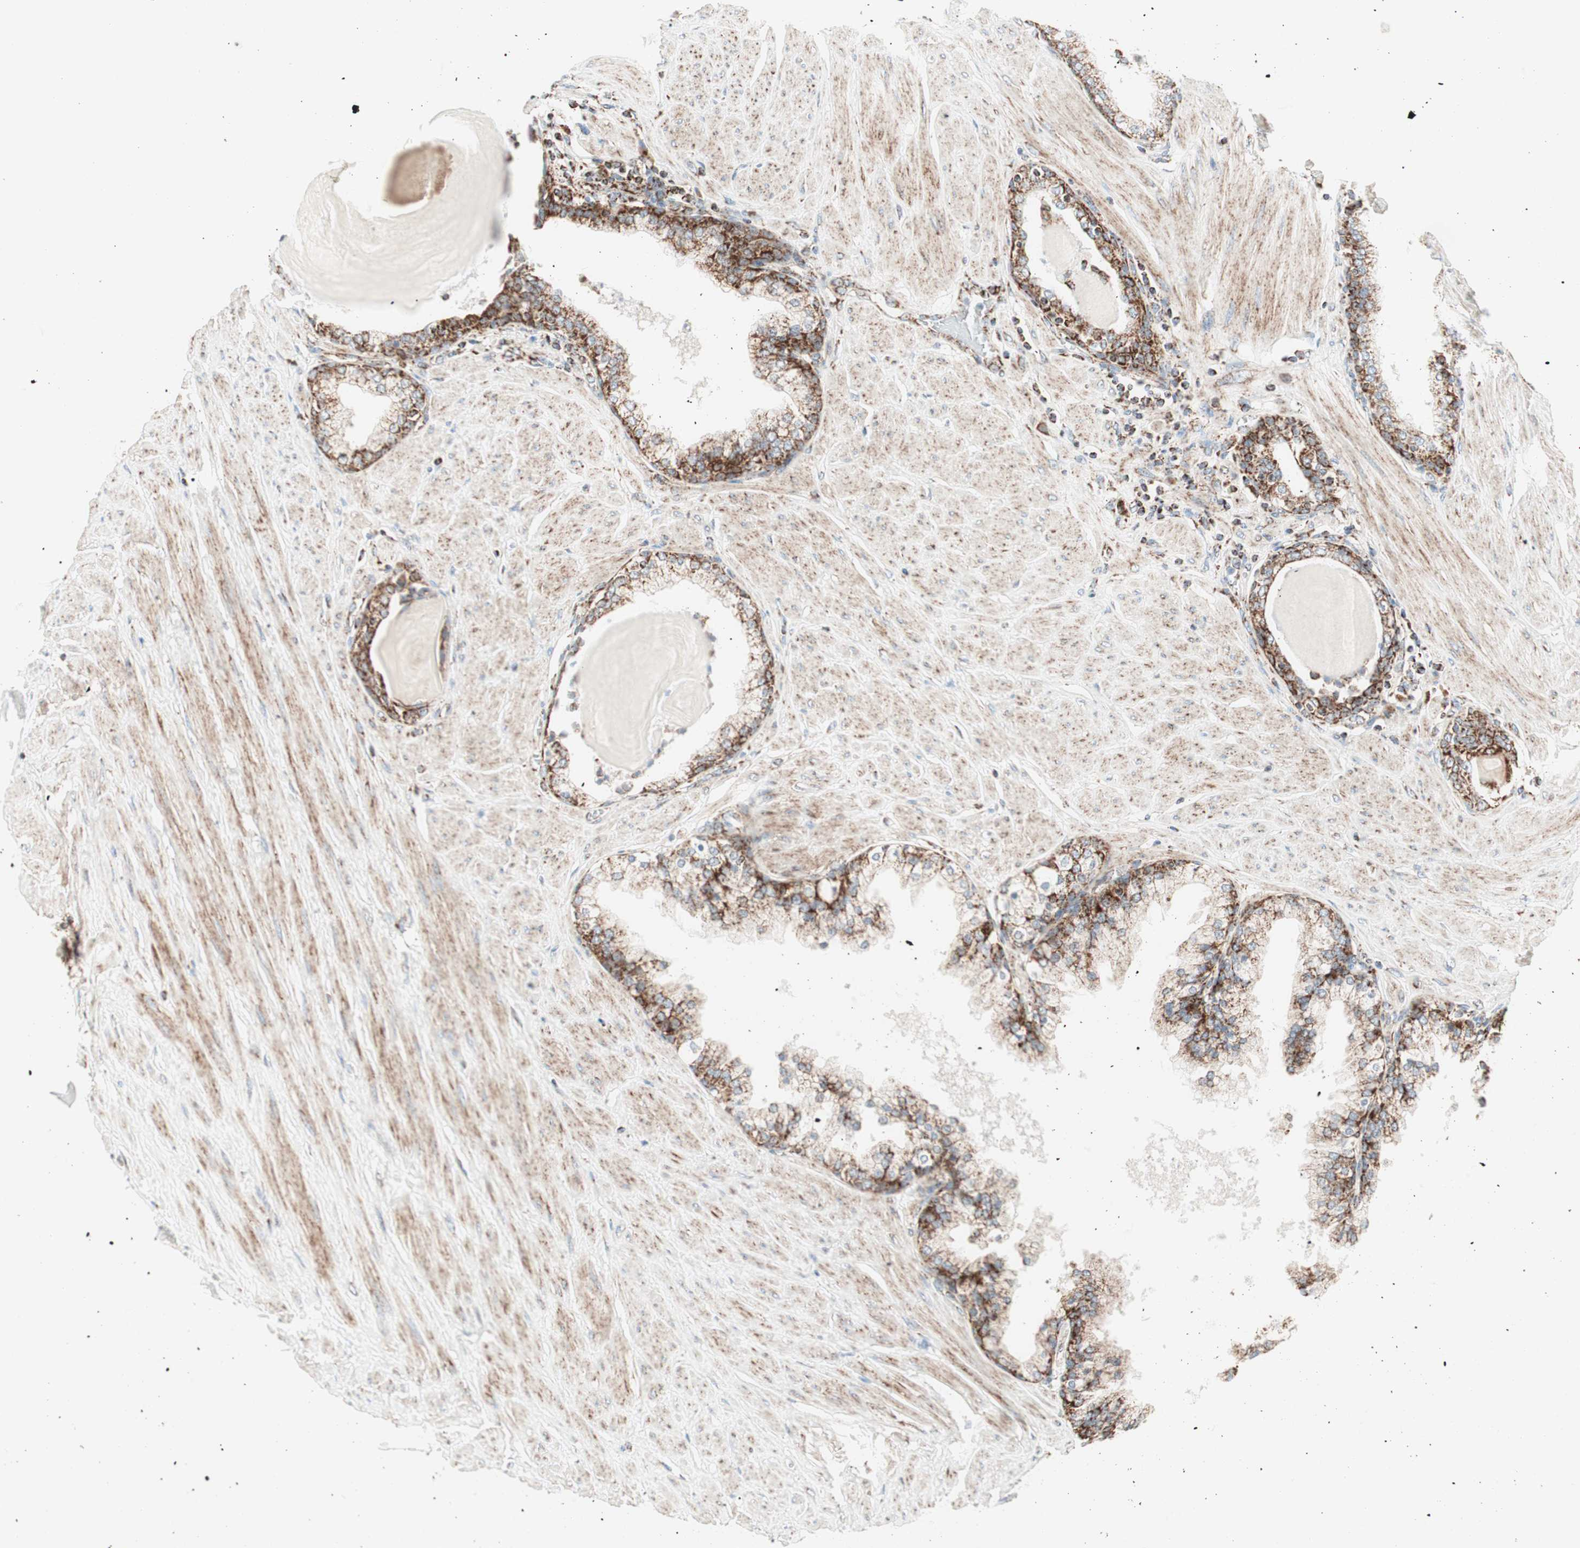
{"staining": {"intensity": "strong", "quantity": ">75%", "location": "cytoplasmic/membranous"}, "tissue": "prostate", "cell_type": "Glandular cells", "image_type": "normal", "snomed": [{"axis": "morphology", "description": "Normal tissue, NOS"}, {"axis": "topography", "description": "Prostate"}], "caption": "Protein staining of benign prostate demonstrates strong cytoplasmic/membranous expression in about >75% of glandular cells. (IHC, brightfield microscopy, high magnification).", "gene": "TOMM20", "patient": {"sex": "male", "age": 51}}